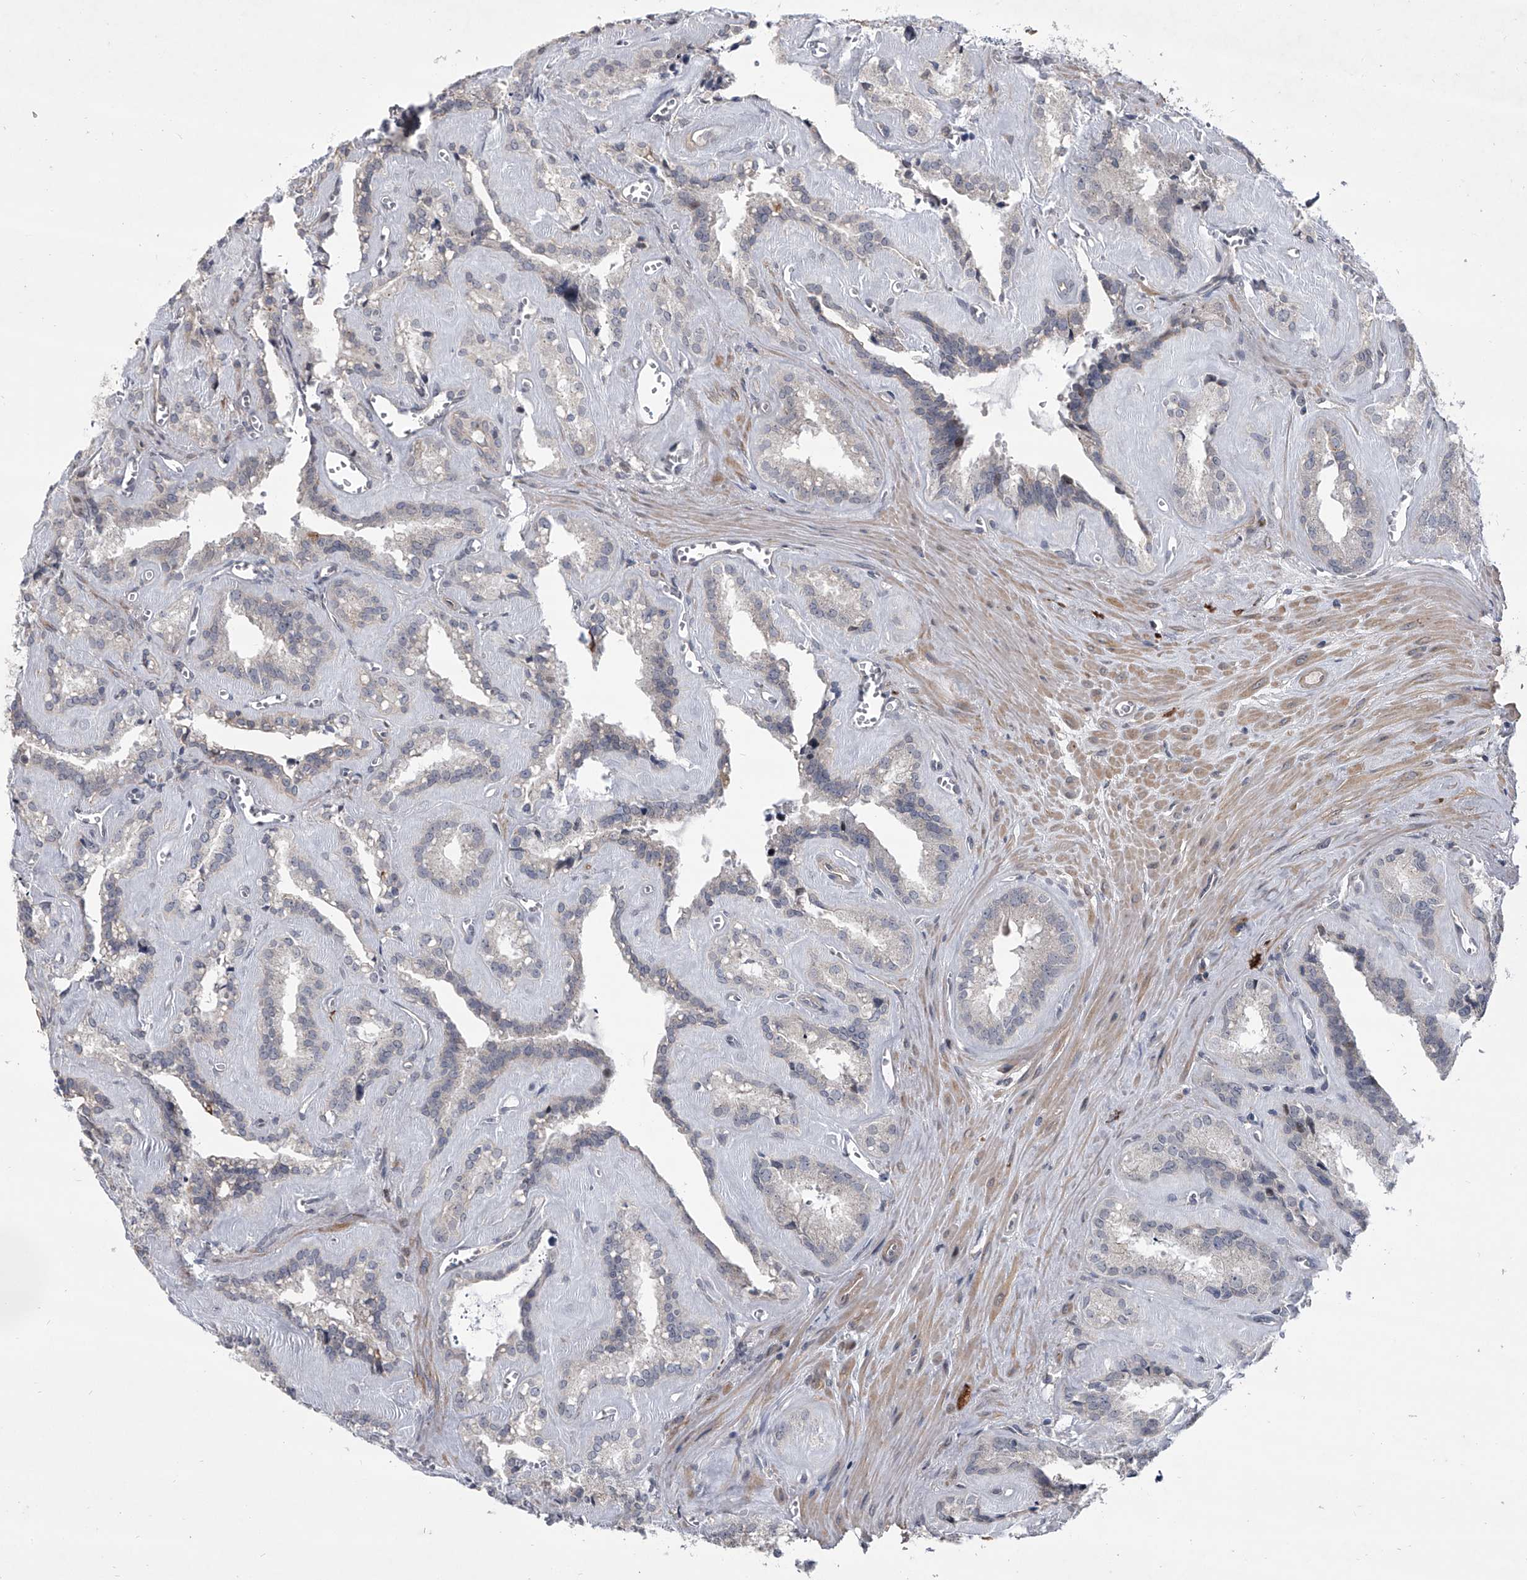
{"staining": {"intensity": "negative", "quantity": "none", "location": "none"}, "tissue": "seminal vesicle", "cell_type": "Glandular cells", "image_type": "normal", "snomed": [{"axis": "morphology", "description": "Normal tissue, NOS"}, {"axis": "topography", "description": "Prostate"}, {"axis": "topography", "description": "Seminal veicle"}], "caption": "The micrograph demonstrates no staining of glandular cells in benign seminal vesicle.", "gene": "HEATR6", "patient": {"sex": "male", "age": 59}}